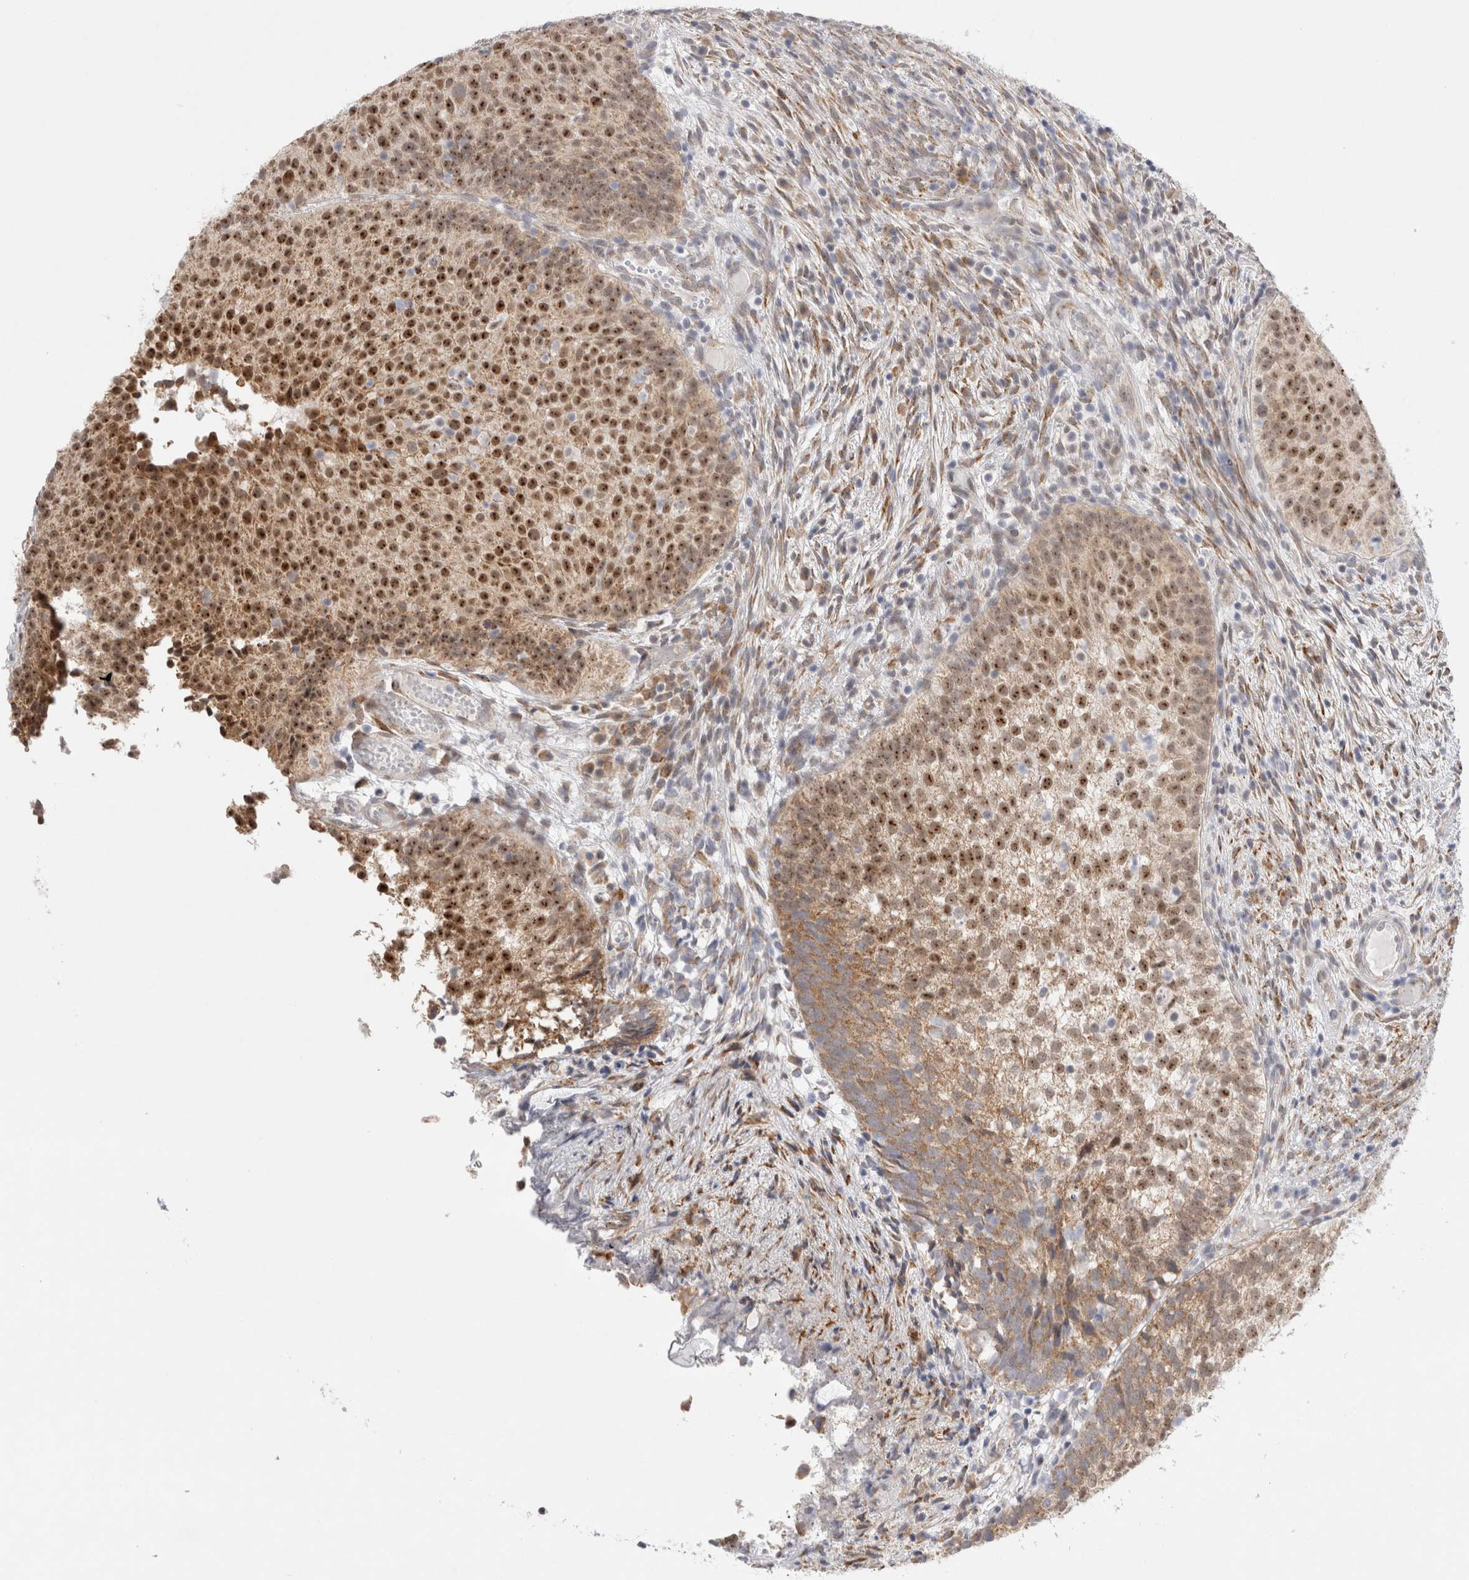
{"staining": {"intensity": "strong", "quantity": ">75%", "location": "cytoplasmic/membranous,nuclear"}, "tissue": "urothelial cancer", "cell_type": "Tumor cells", "image_type": "cancer", "snomed": [{"axis": "morphology", "description": "Urothelial carcinoma, Low grade"}, {"axis": "topography", "description": "Urinary bladder"}], "caption": "Immunohistochemistry staining of low-grade urothelial carcinoma, which reveals high levels of strong cytoplasmic/membranous and nuclear positivity in about >75% of tumor cells indicating strong cytoplasmic/membranous and nuclear protein positivity. The staining was performed using DAB (brown) for protein detection and nuclei were counterstained in hematoxylin (blue).", "gene": "TRMT1L", "patient": {"sex": "male", "age": 86}}